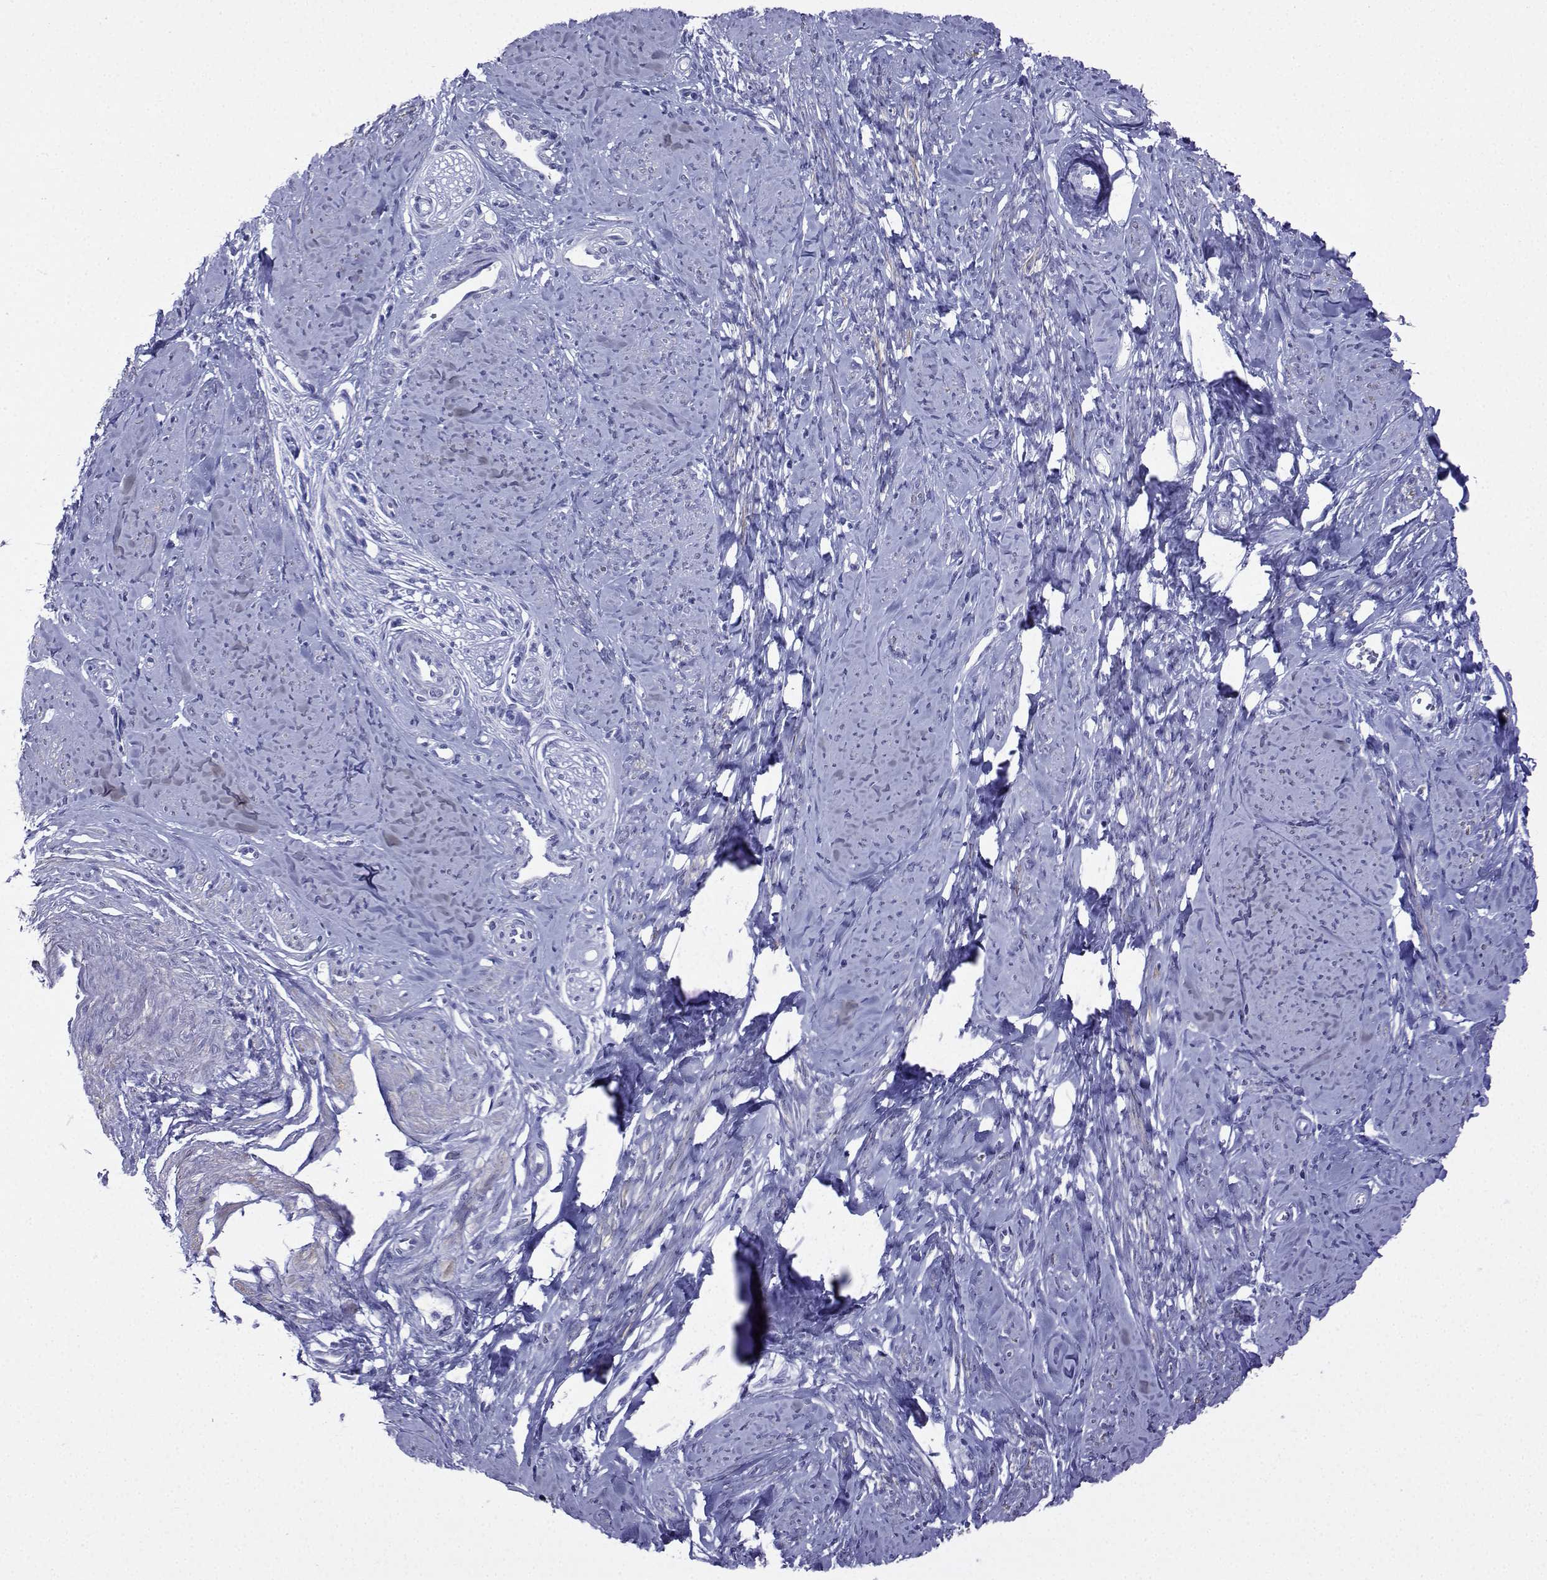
{"staining": {"intensity": "weak", "quantity": "25%-75%", "location": "cytoplasmic/membranous"}, "tissue": "smooth muscle", "cell_type": "Smooth muscle cells", "image_type": "normal", "snomed": [{"axis": "morphology", "description": "Normal tissue, NOS"}, {"axis": "topography", "description": "Smooth muscle"}], "caption": "Brown immunohistochemical staining in benign human smooth muscle demonstrates weak cytoplasmic/membranous expression in approximately 25%-75% of smooth muscle cells.", "gene": "KIF17", "patient": {"sex": "female", "age": 48}}